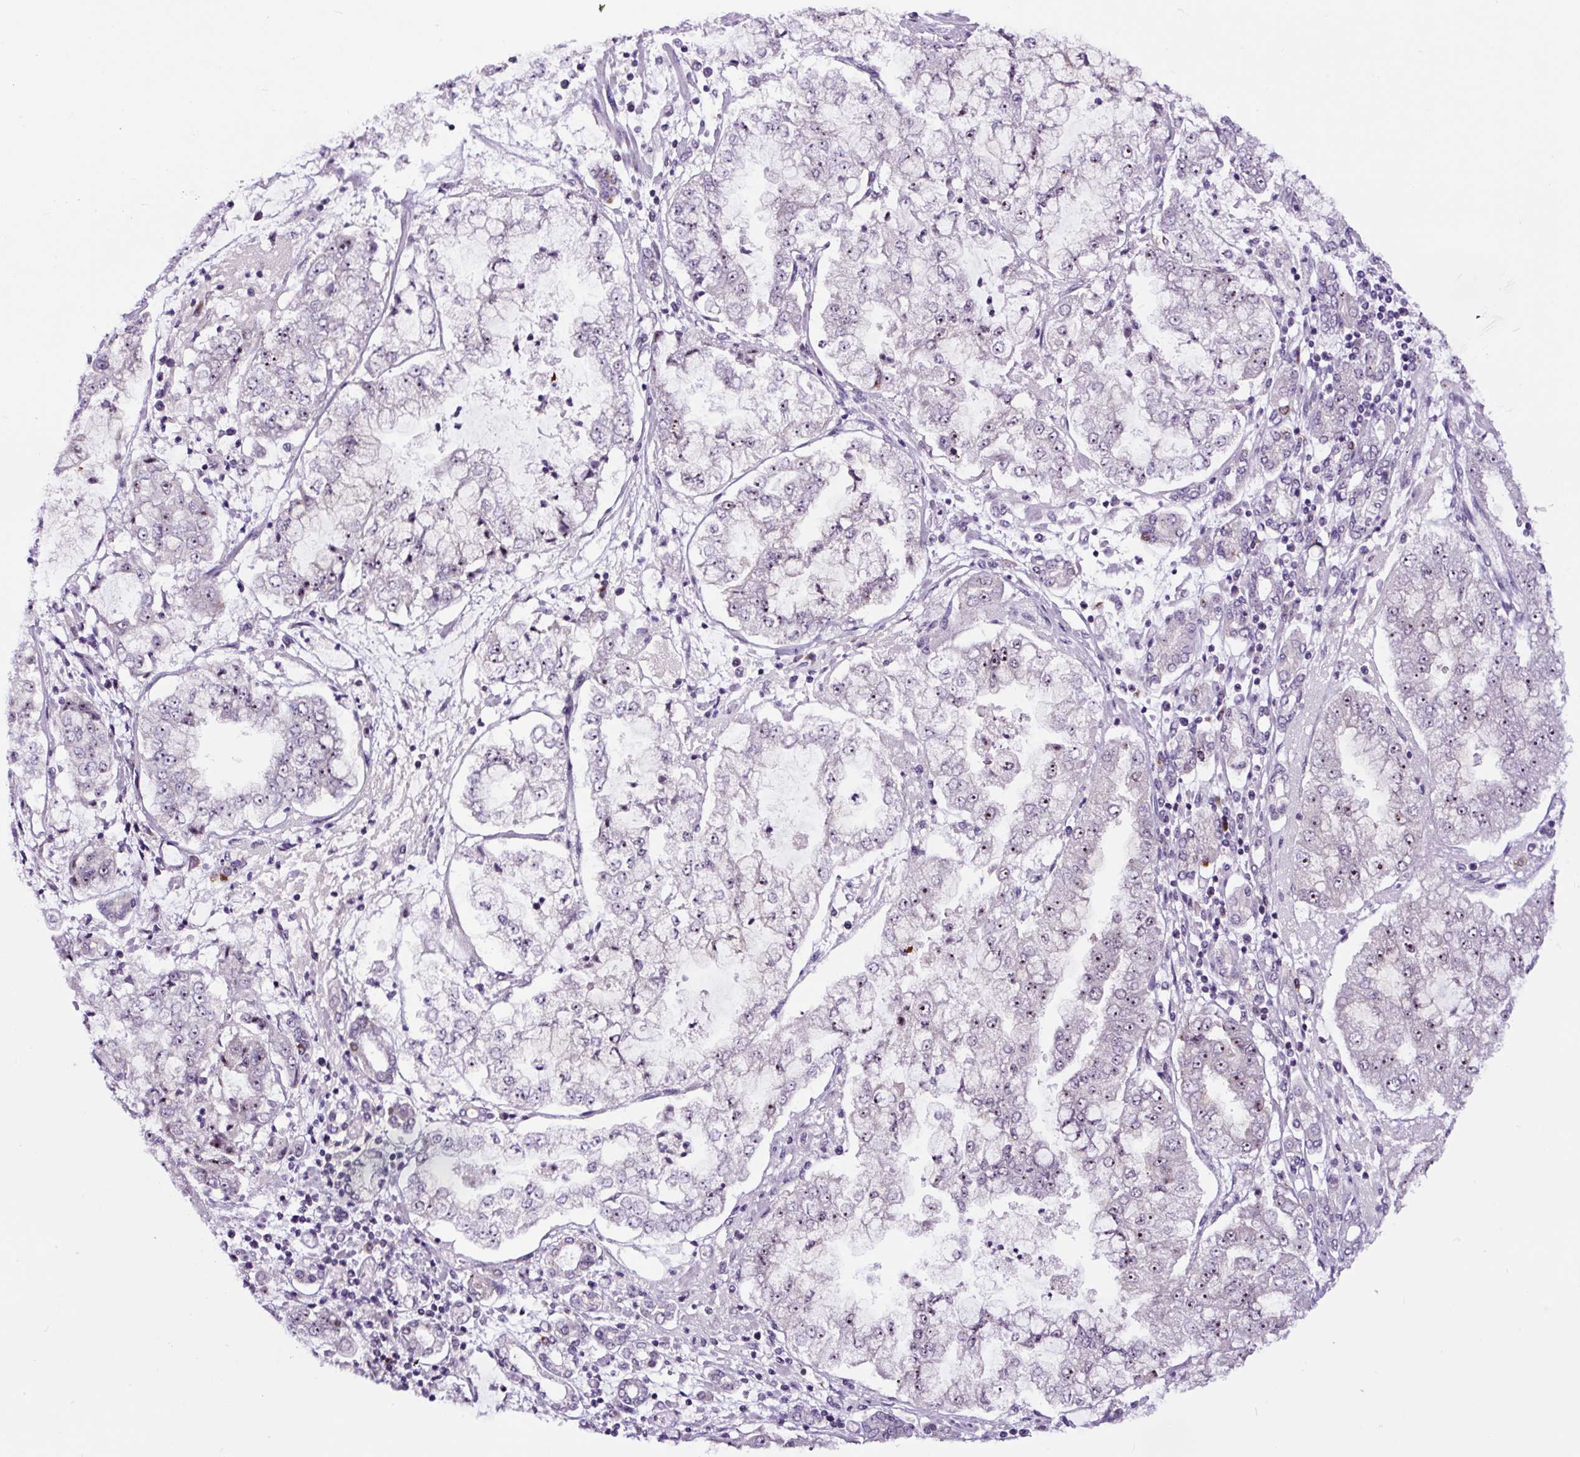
{"staining": {"intensity": "moderate", "quantity": "<25%", "location": "nuclear"}, "tissue": "stomach cancer", "cell_type": "Tumor cells", "image_type": "cancer", "snomed": [{"axis": "morphology", "description": "Adenocarcinoma, NOS"}, {"axis": "topography", "description": "Stomach"}], "caption": "Moderate nuclear expression is present in about <25% of tumor cells in stomach cancer. (DAB (3,3'-diaminobenzidine) = brown stain, brightfield microscopy at high magnification).", "gene": "NOM1", "patient": {"sex": "male", "age": 76}}